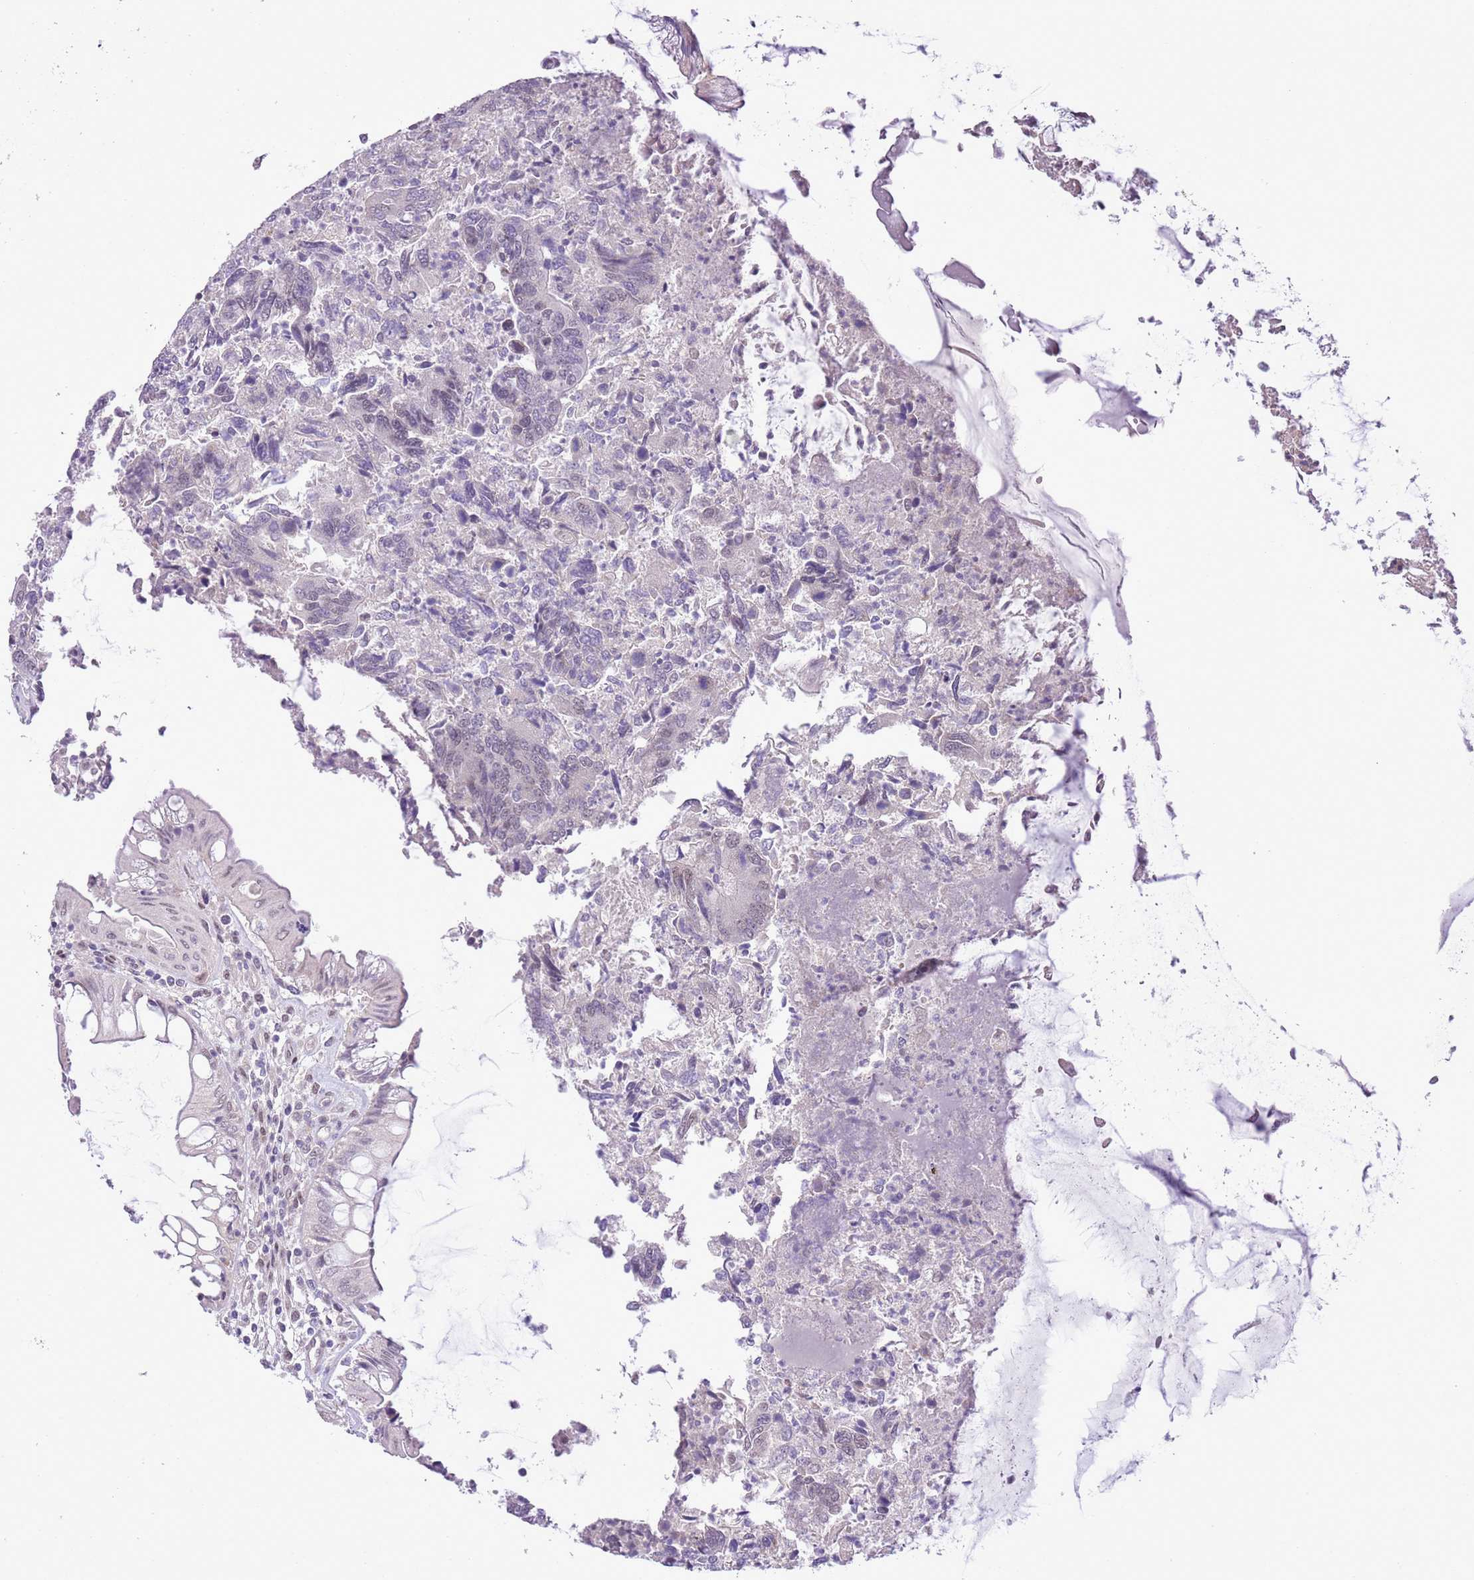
{"staining": {"intensity": "negative", "quantity": "none", "location": "none"}, "tissue": "colorectal cancer", "cell_type": "Tumor cells", "image_type": "cancer", "snomed": [{"axis": "morphology", "description": "Adenocarcinoma, NOS"}, {"axis": "topography", "description": "Colon"}], "caption": "Immunohistochemistry (IHC) photomicrograph of human adenocarcinoma (colorectal) stained for a protein (brown), which displays no expression in tumor cells.", "gene": "NACC2", "patient": {"sex": "female", "age": 67}}